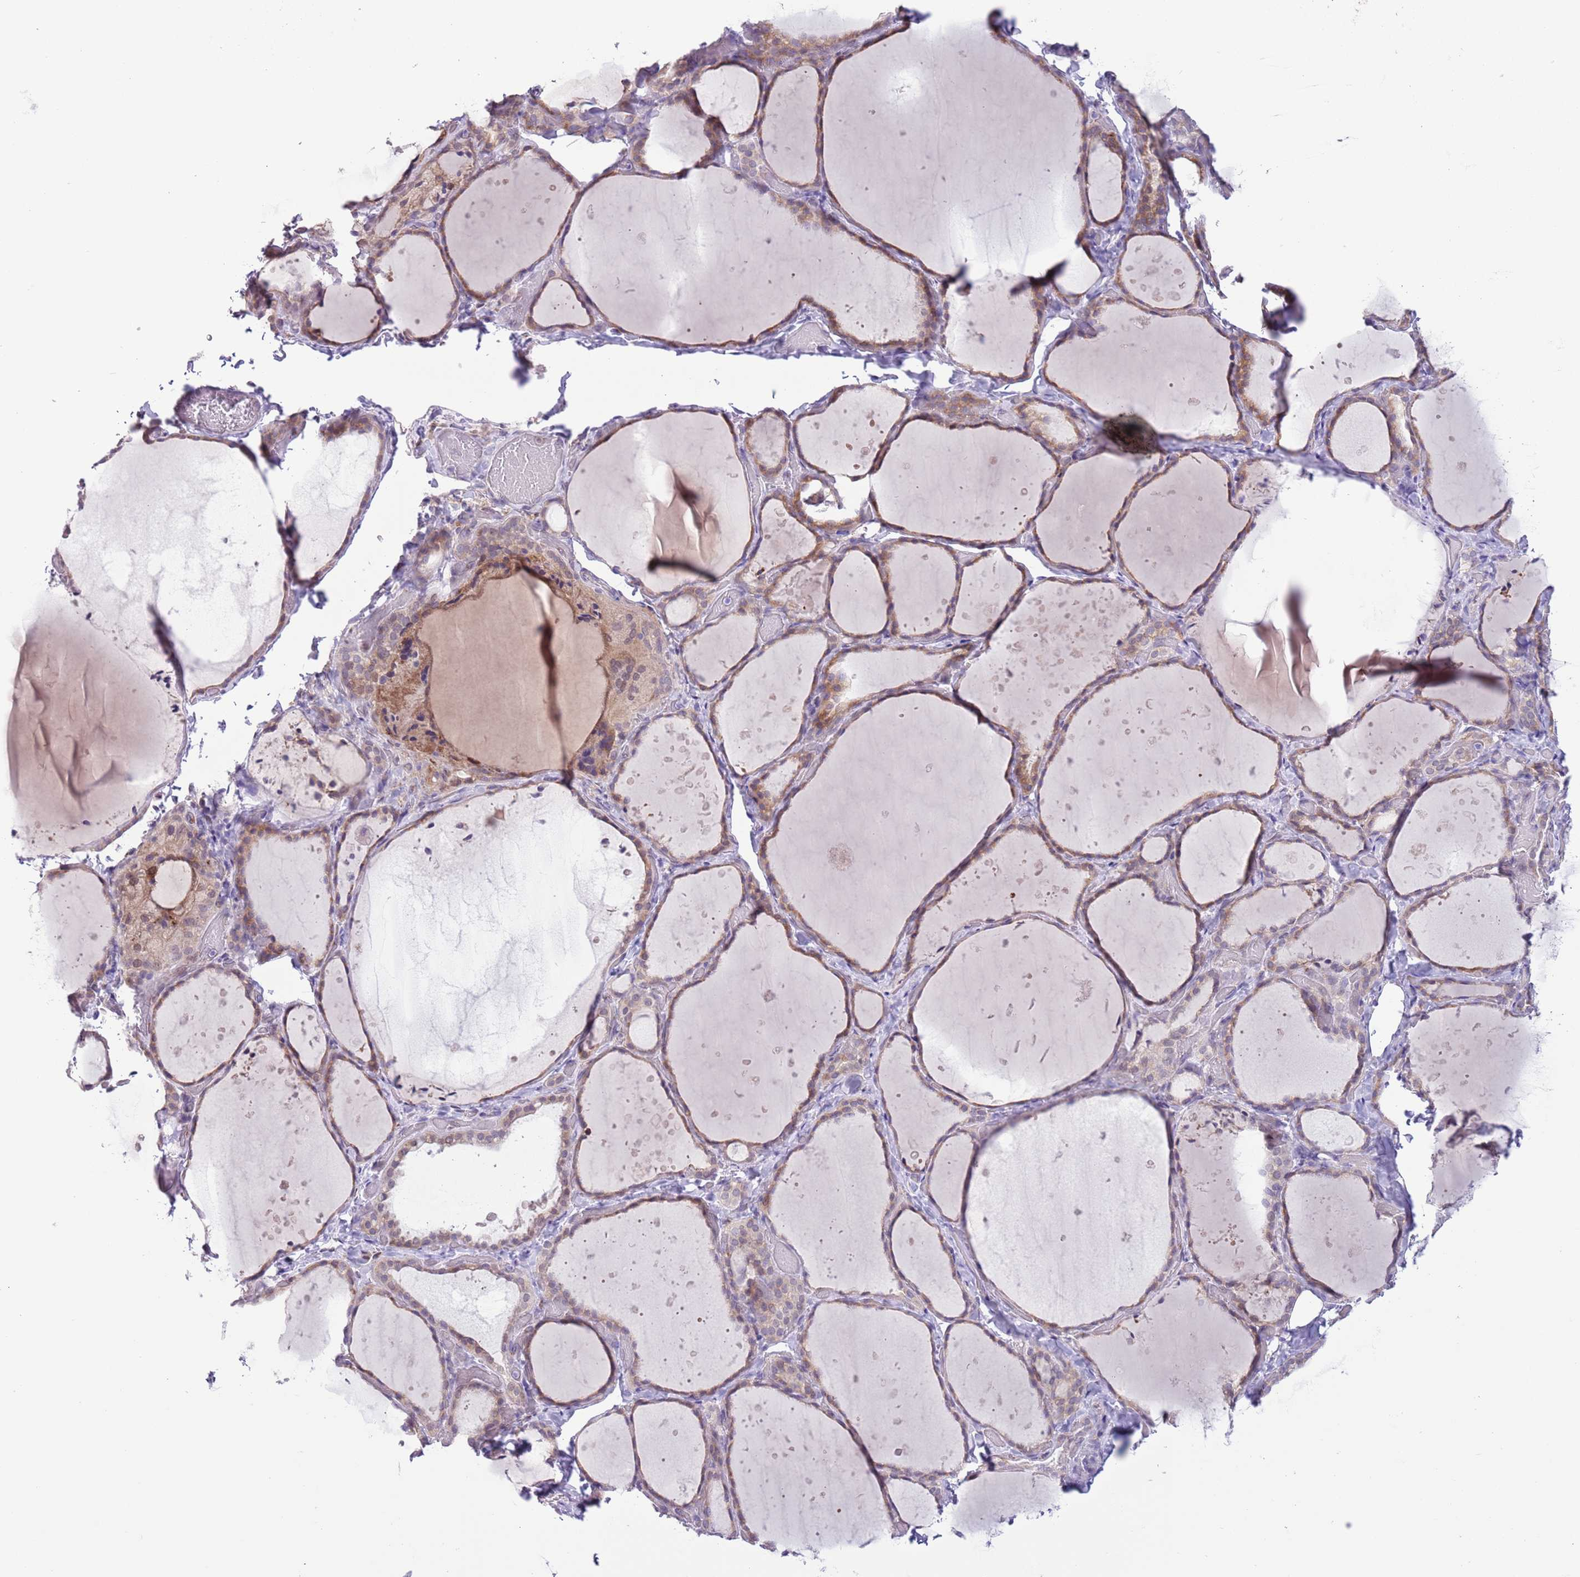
{"staining": {"intensity": "weak", "quantity": ">75%", "location": "cytoplasmic/membranous"}, "tissue": "thyroid gland", "cell_type": "Glandular cells", "image_type": "normal", "snomed": [{"axis": "morphology", "description": "Normal tissue, NOS"}, {"axis": "topography", "description": "Thyroid gland"}], "caption": "A histopathology image of thyroid gland stained for a protein exhibits weak cytoplasmic/membranous brown staining in glandular cells. Using DAB (3,3'-diaminobenzidine) (brown) and hematoxylin (blue) stains, captured at high magnification using brightfield microscopy.", "gene": "ZNF576", "patient": {"sex": "female", "age": 44}}